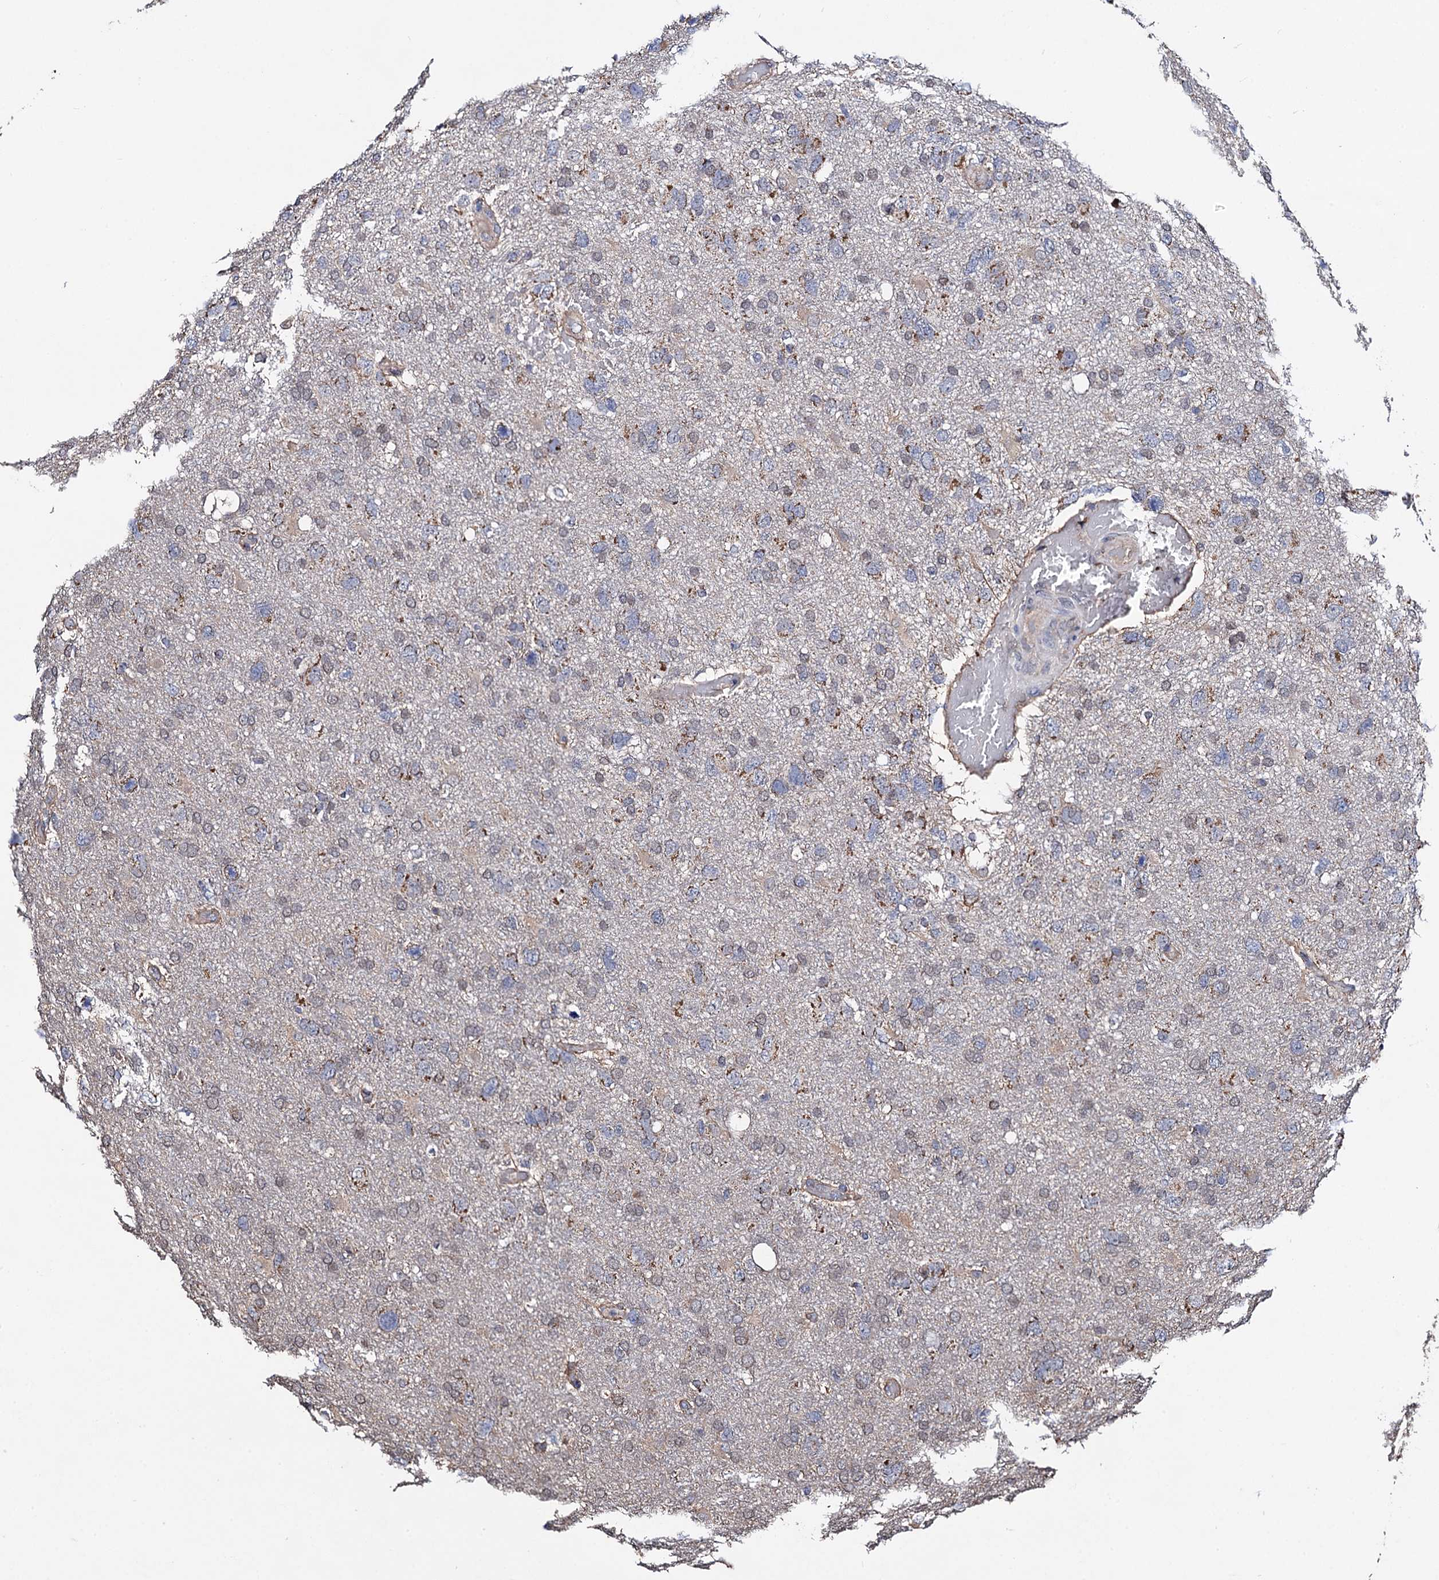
{"staining": {"intensity": "weak", "quantity": "25%-75%", "location": "cytoplasmic/membranous"}, "tissue": "glioma", "cell_type": "Tumor cells", "image_type": "cancer", "snomed": [{"axis": "morphology", "description": "Glioma, malignant, High grade"}, {"axis": "topography", "description": "Brain"}], "caption": "Human glioma stained with a brown dye reveals weak cytoplasmic/membranous positive staining in about 25%-75% of tumor cells.", "gene": "PTCD3", "patient": {"sex": "male", "age": 61}}